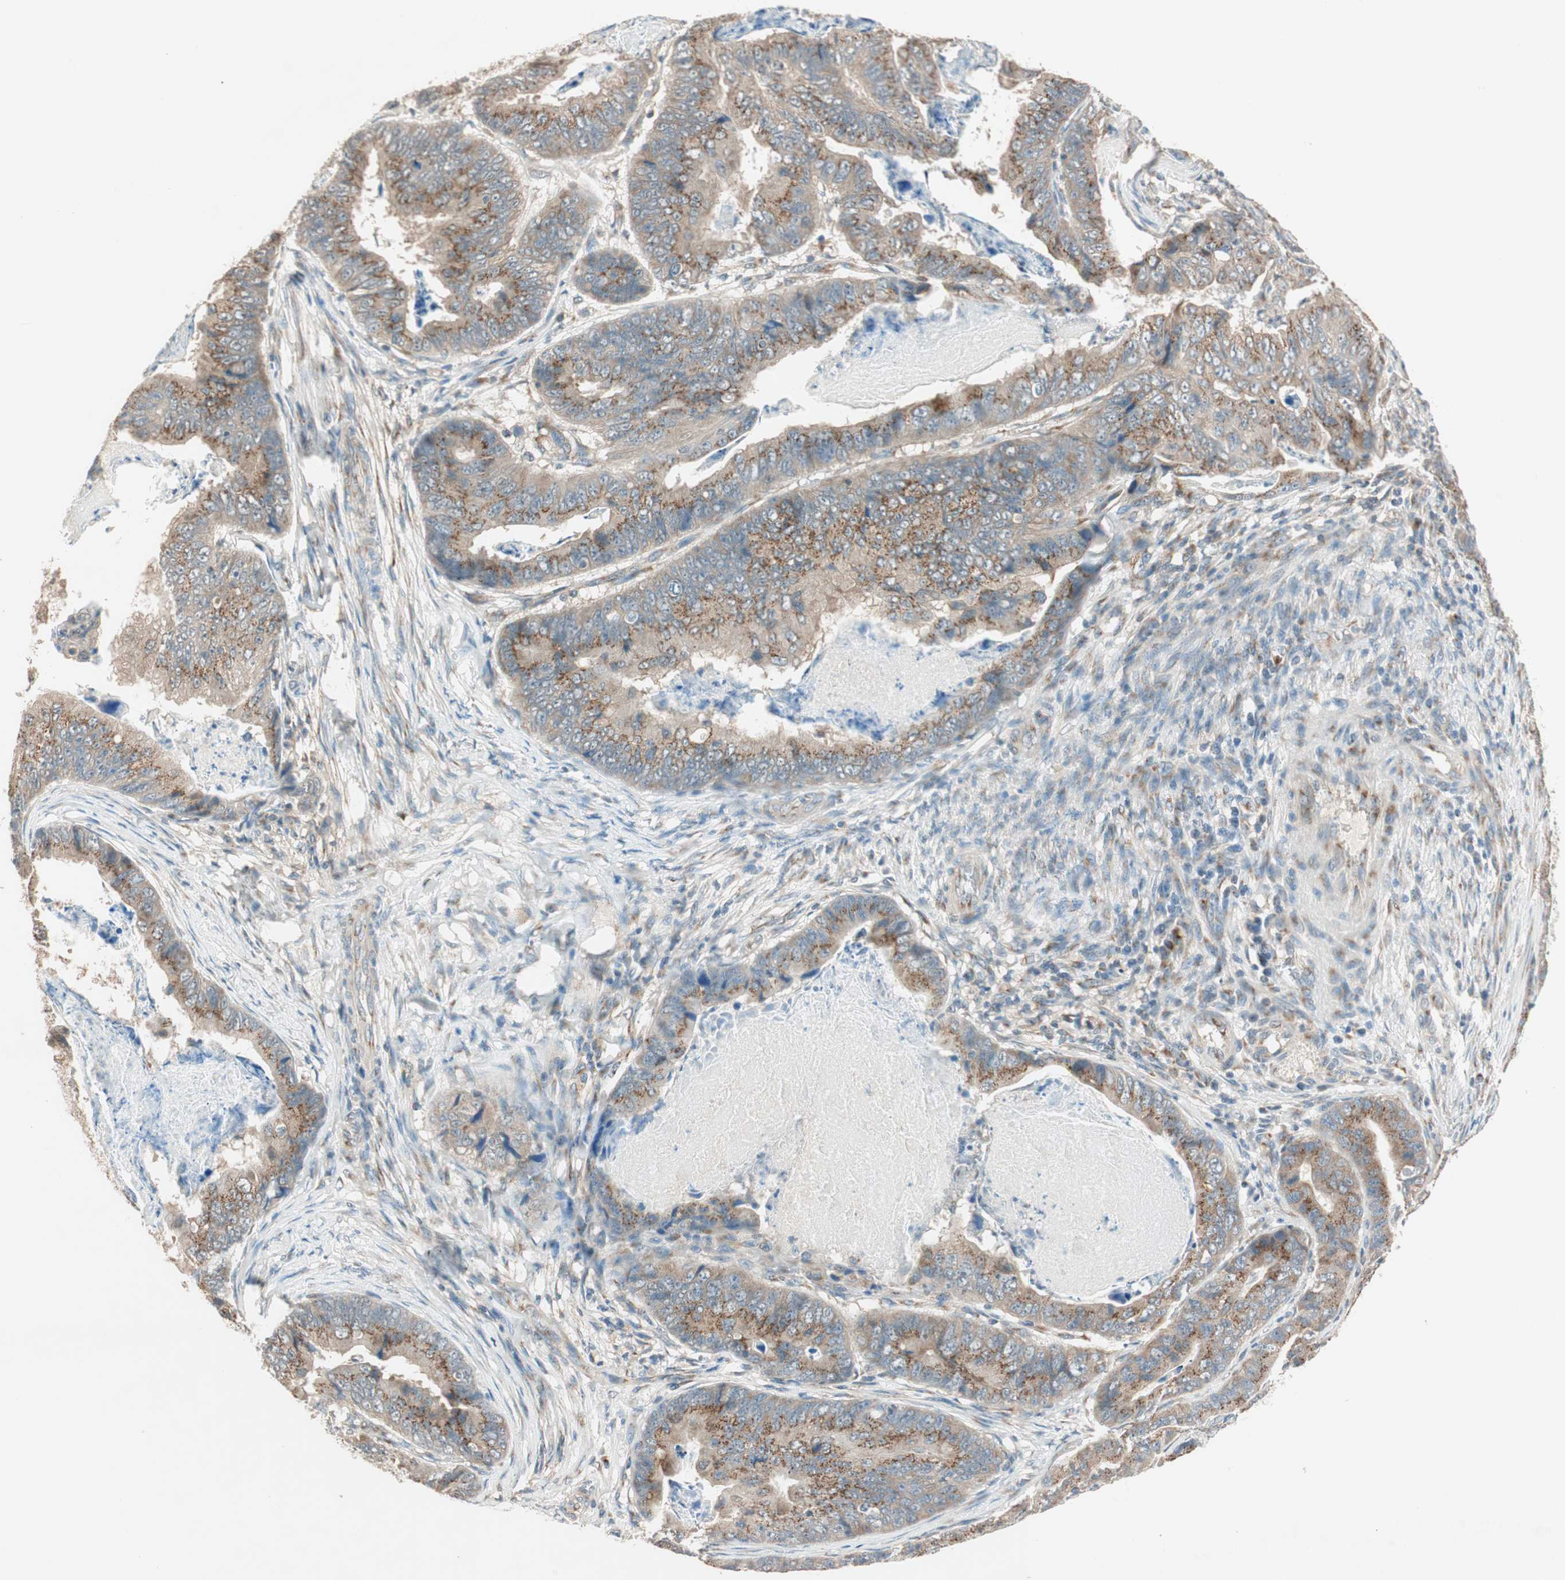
{"staining": {"intensity": "moderate", "quantity": ">75%", "location": "cytoplasmic/membranous"}, "tissue": "stomach cancer", "cell_type": "Tumor cells", "image_type": "cancer", "snomed": [{"axis": "morphology", "description": "Adenocarcinoma, NOS"}, {"axis": "topography", "description": "Stomach, lower"}], "caption": "Human adenocarcinoma (stomach) stained with a protein marker exhibits moderate staining in tumor cells.", "gene": "SEC16A", "patient": {"sex": "male", "age": 77}}